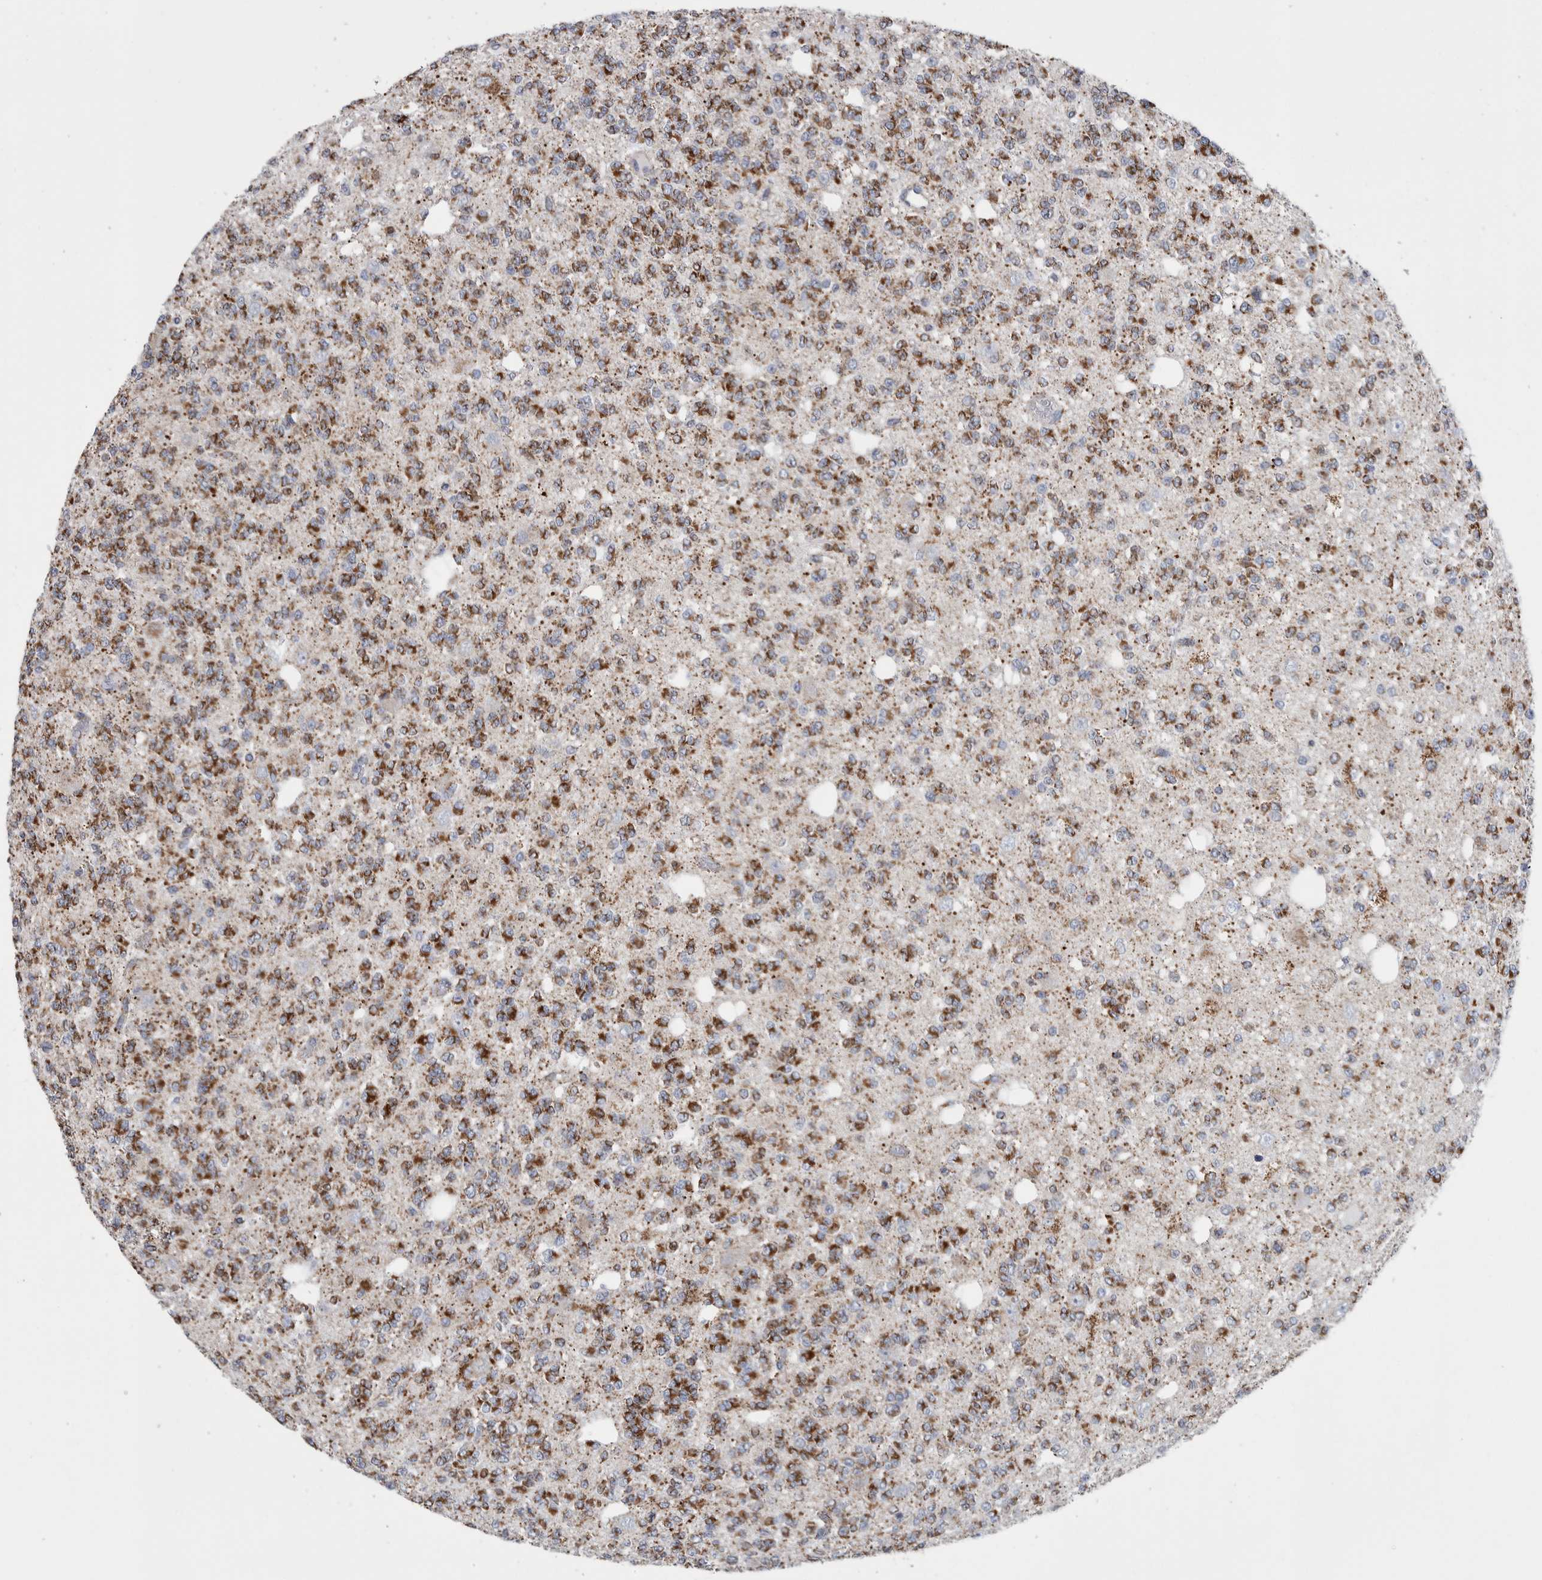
{"staining": {"intensity": "strong", "quantity": ">75%", "location": "cytoplasmic/membranous"}, "tissue": "glioma", "cell_type": "Tumor cells", "image_type": "cancer", "snomed": [{"axis": "morphology", "description": "Glioma, malignant, Low grade"}, {"axis": "topography", "description": "Brain"}], "caption": "Tumor cells show high levels of strong cytoplasmic/membranous expression in approximately >75% of cells in human glioma. The staining was performed using DAB, with brown indicating positive protein expression. Nuclei are stained blue with hematoxylin.", "gene": "ETFA", "patient": {"sex": "male", "age": 38}}